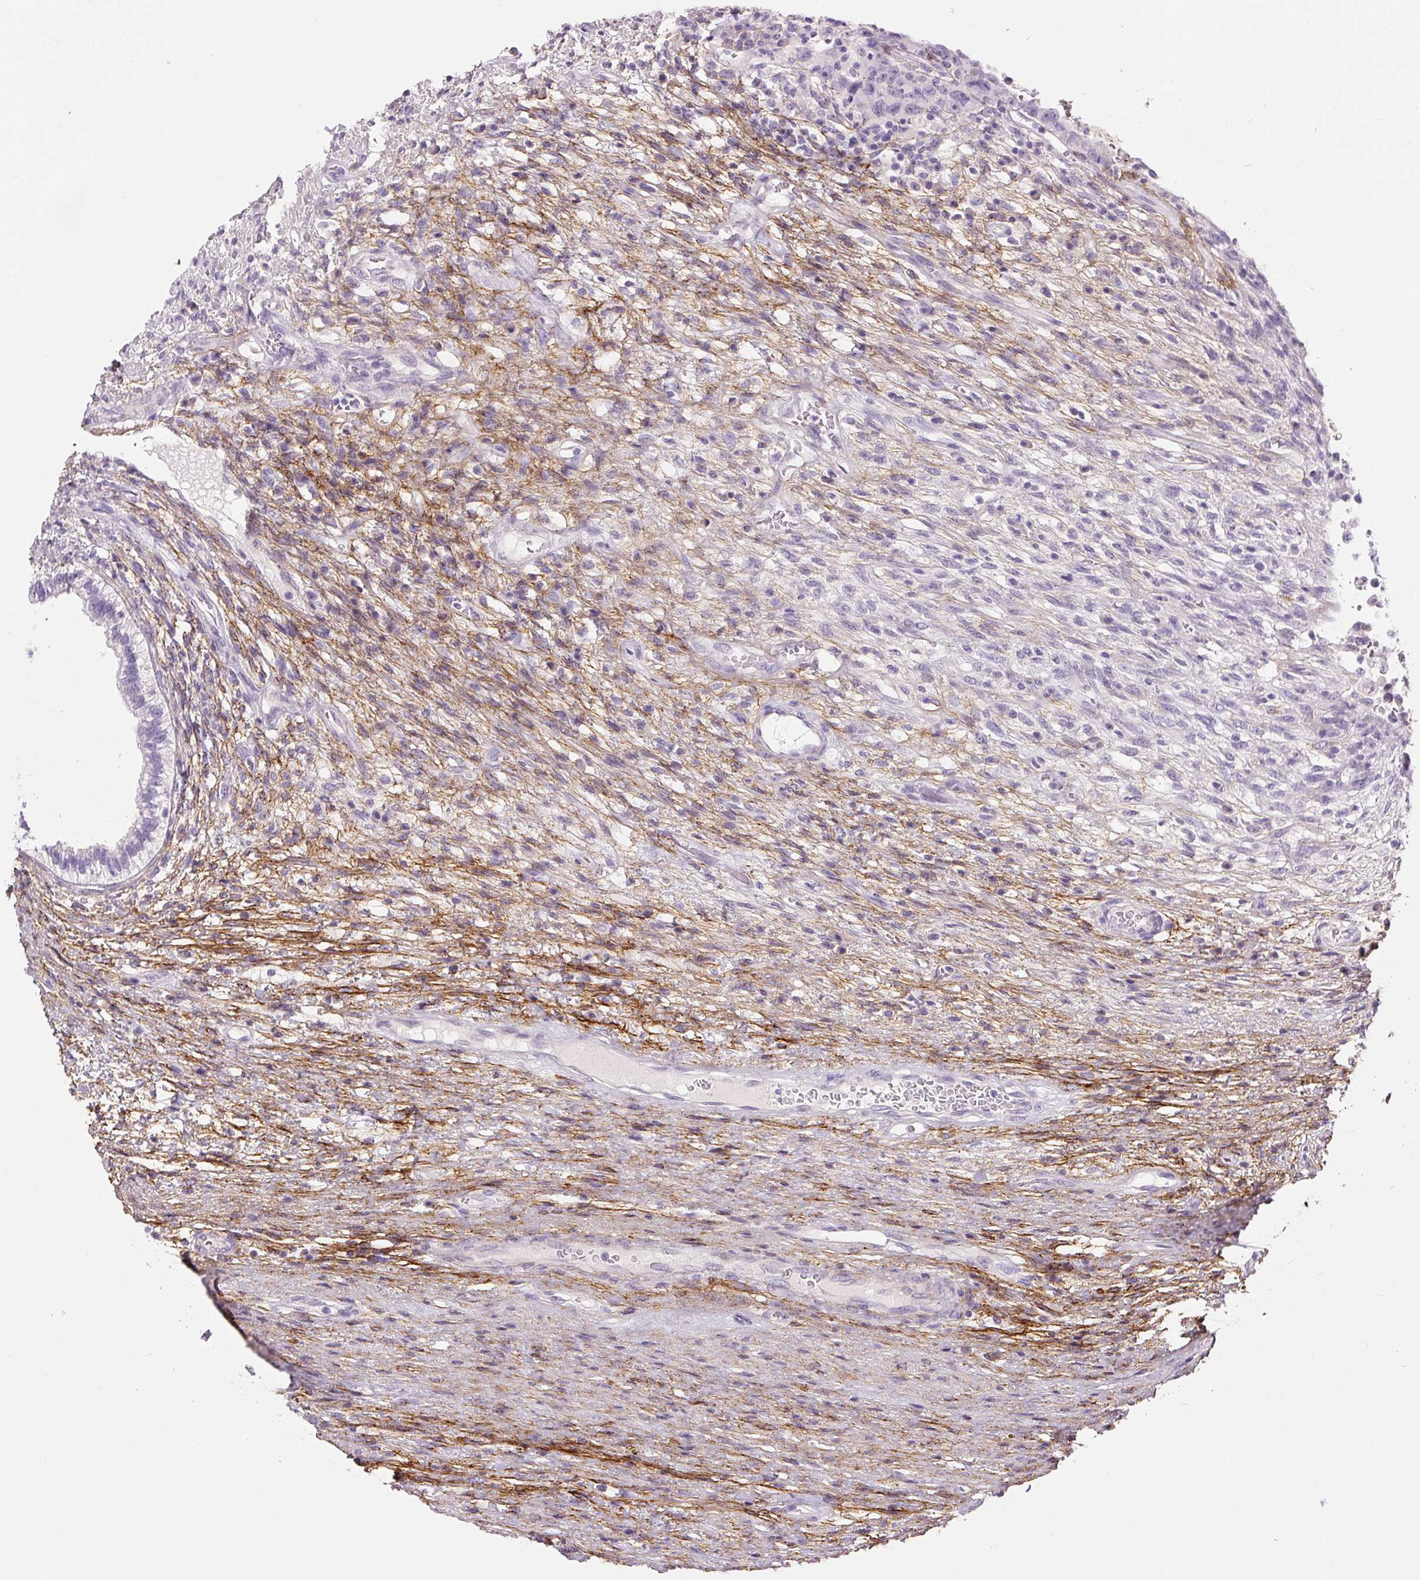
{"staining": {"intensity": "negative", "quantity": "none", "location": "none"}, "tissue": "testis cancer", "cell_type": "Tumor cells", "image_type": "cancer", "snomed": [{"axis": "morphology", "description": "Carcinoma, Embryonal, NOS"}, {"axis": "topography", "description": "Testis"}], "caption": "Histopathology image shows no significant protein expression in tumor cells of embryonal carcinoma (testis). (DAB (3,3'-diaminobenzidine) immunohistochemistry (IHC), high magnification).", "gene": "FBN1", "patient": {"sex": "male", "age": 26}}